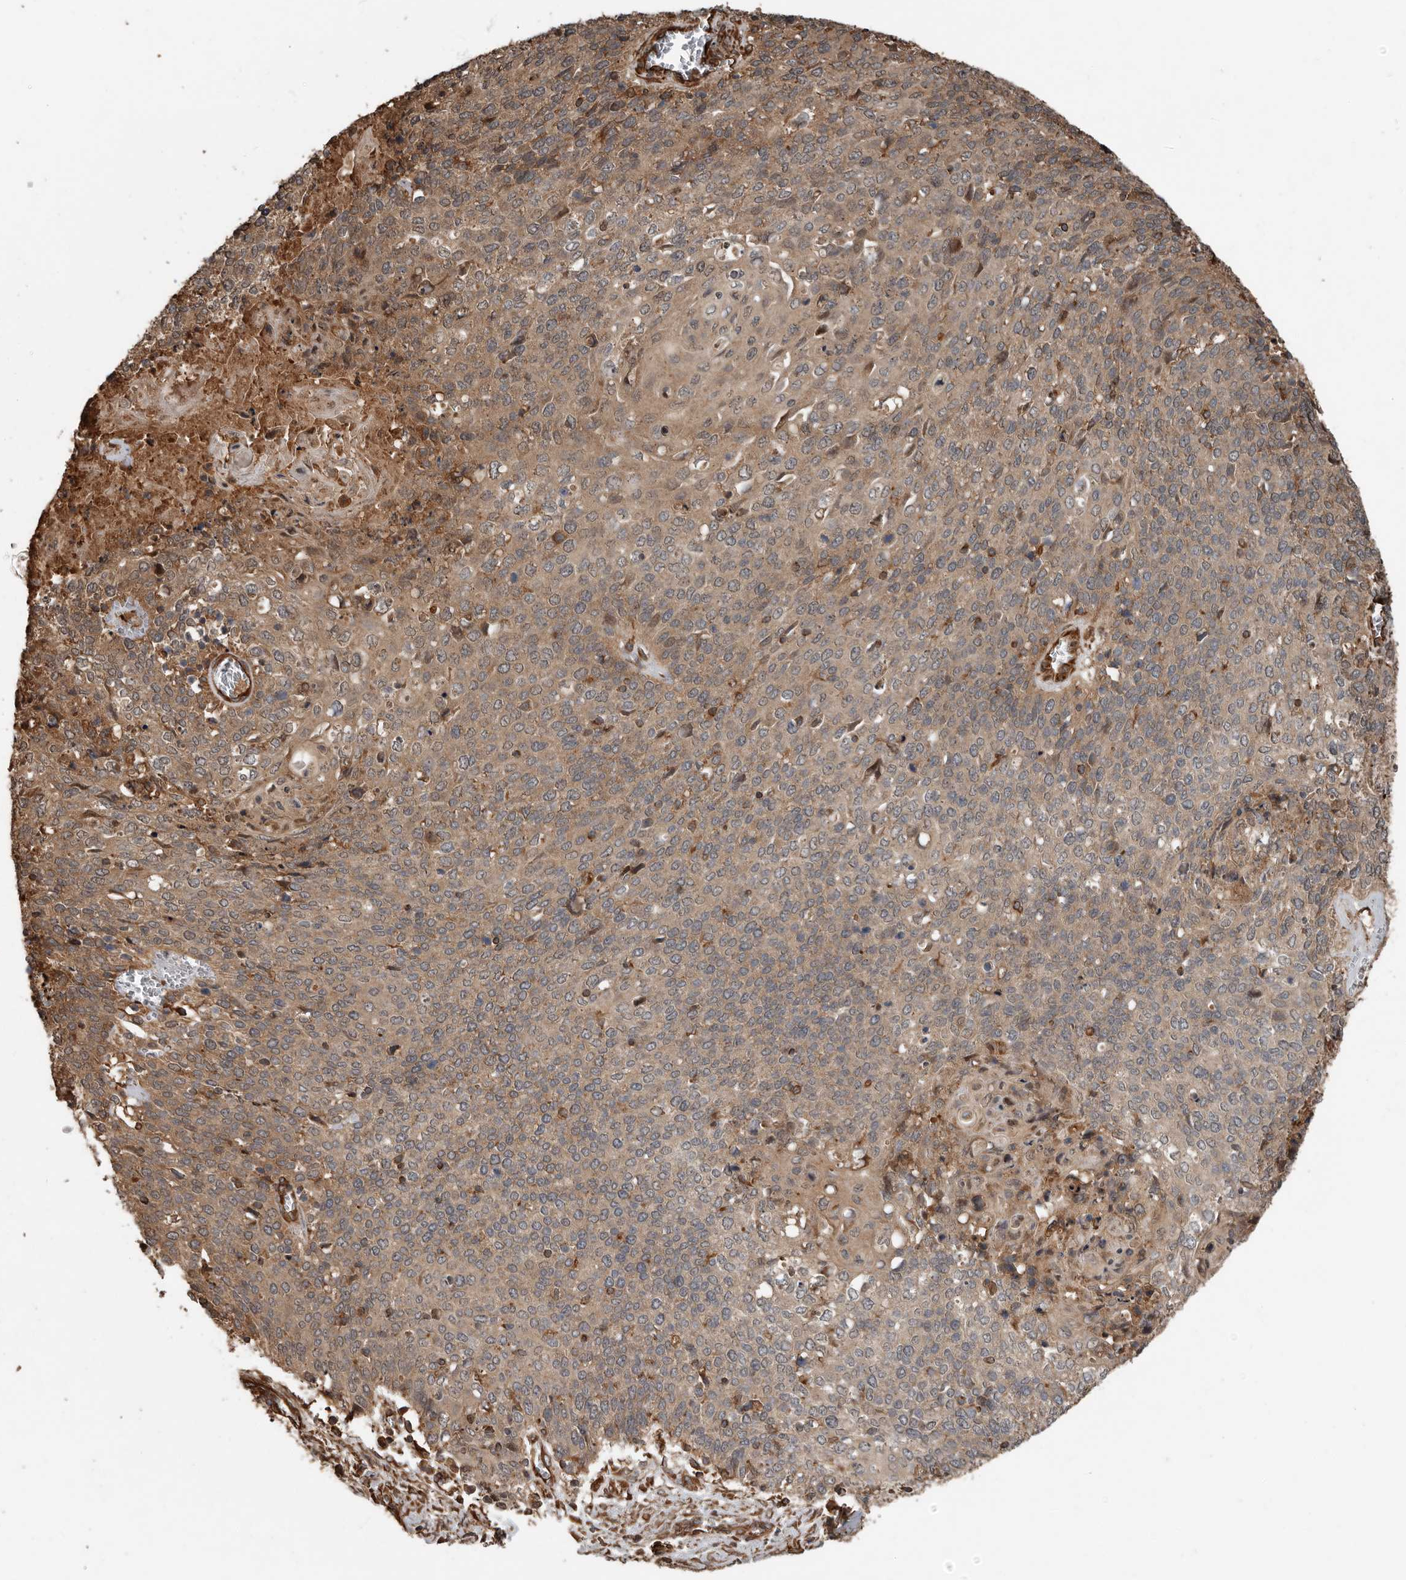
{"staining": {"intensity": "weak", "quantity": ">75%", "location": "cytoplasmic/membranous"}, "tissue": "cervical cancer", "cell_type": "Tumor cells", "image_type": "cancer", "snomed": [{"axis": "morphology", "description": "Squamous cell carcinoma, NOS"}, {"axis": "topography", "description": "Cervix"}], "caption": "Immunohistochemistry (IHC) (DAB) staining of human squamous cell carcinoma (cervical) demonstrates weak cytoplasmic/membranous protein positivity in about >75% of tumor cells.", "gene": "YOD1", "patient": {"sex": "female", "age": 39}}